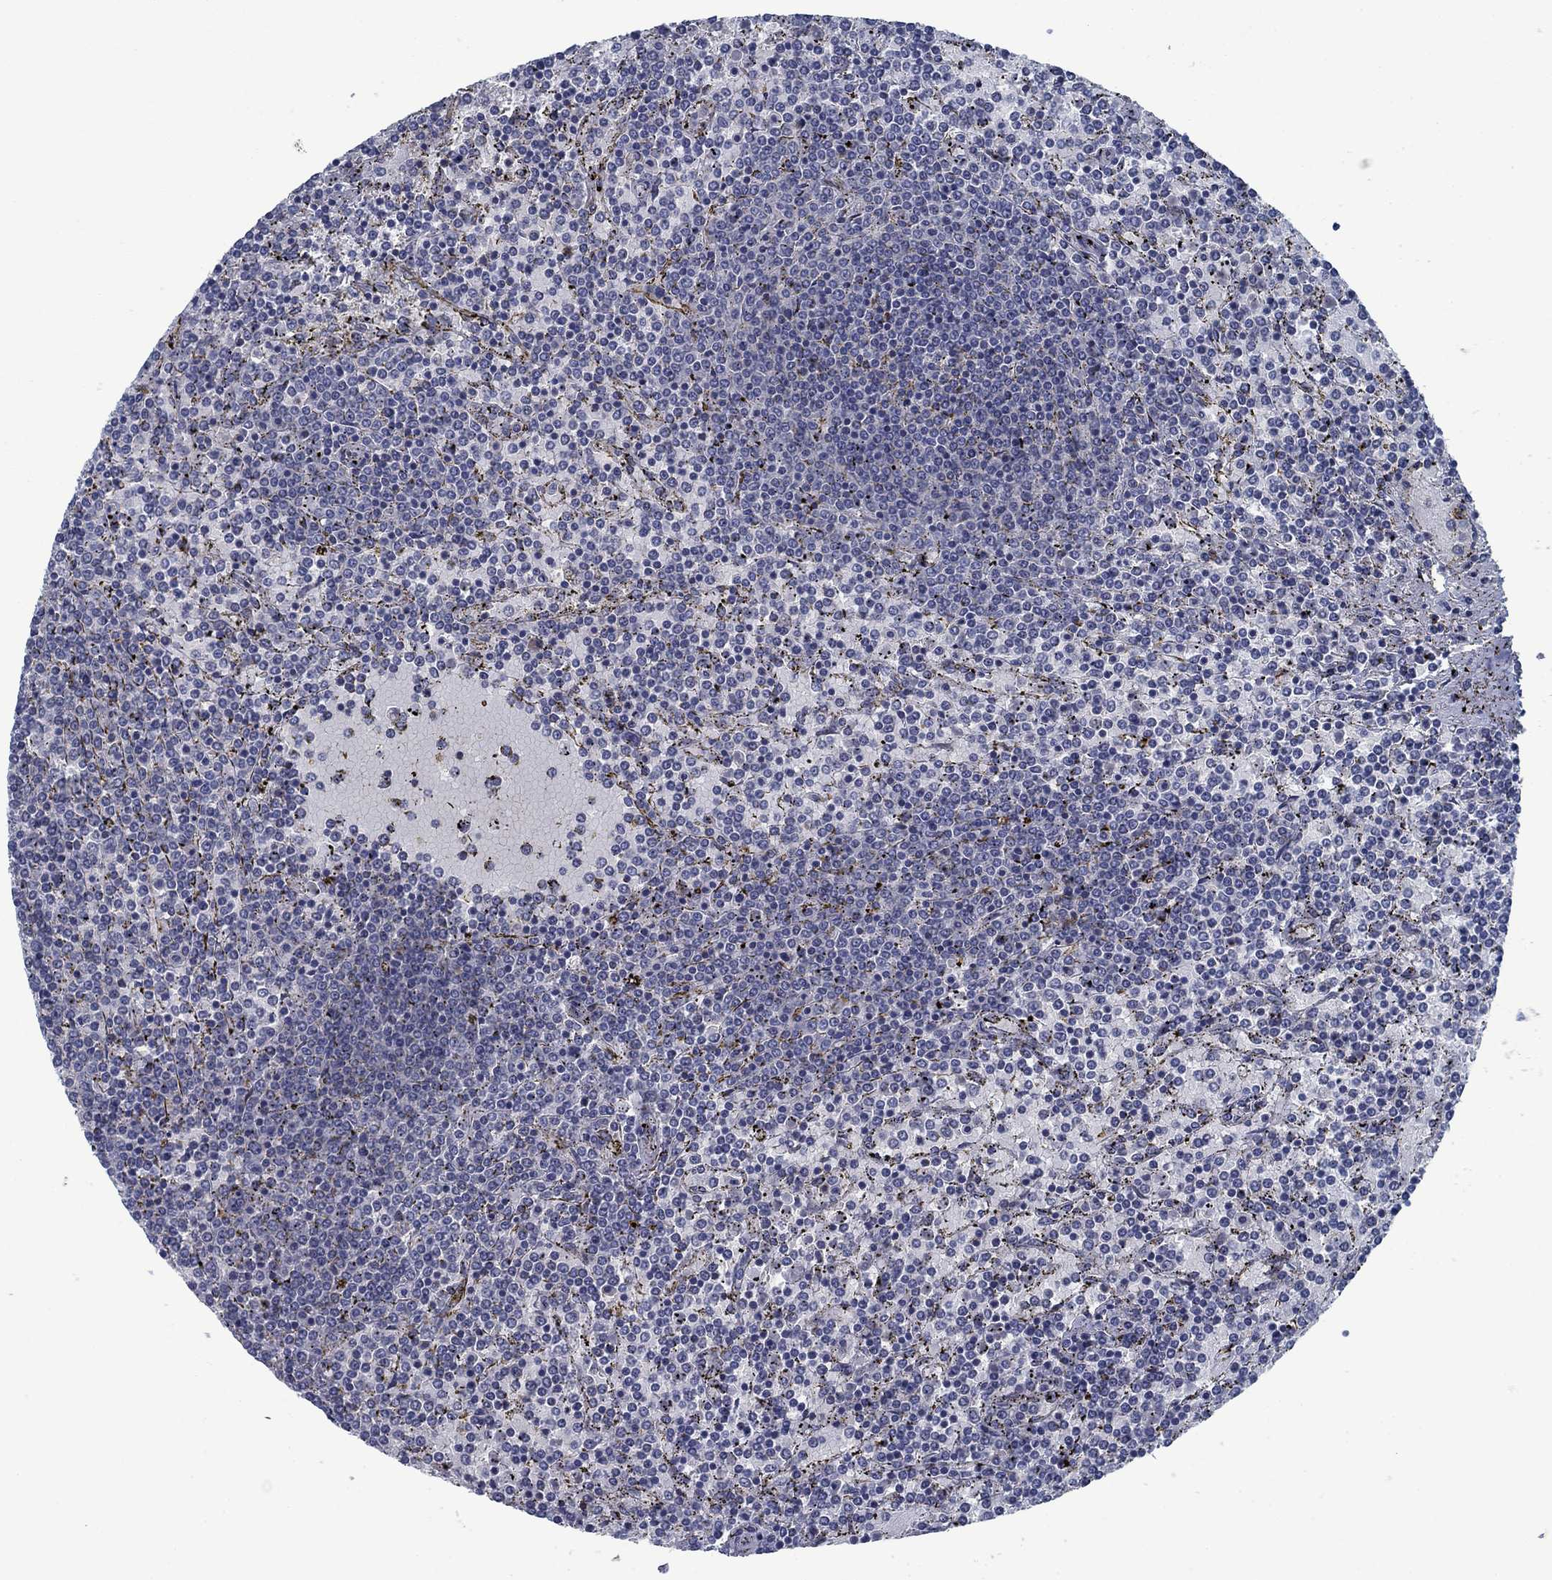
{"staining": {"intensity": "negative", "quantity": "none", "location": "none"}, "tissue": "lymphoma", "cell_type": "Tumor cells", "image_type": "cancer", "snomed": [{"axis": "morphology", "description": "Malignant lymphoma, non-Hodgkin's type, Low grade"}, {"axis": "topography", "description": "Spleen"}], "caption": "High magnification brightfield microscopy of lymphoma stained with DAB (brown) and counterstained with hematoxylin (blue): tumor cells show no significant positivity.", "gene": "PNMA8A", "patient": {"sex": "female", "age": 77}}